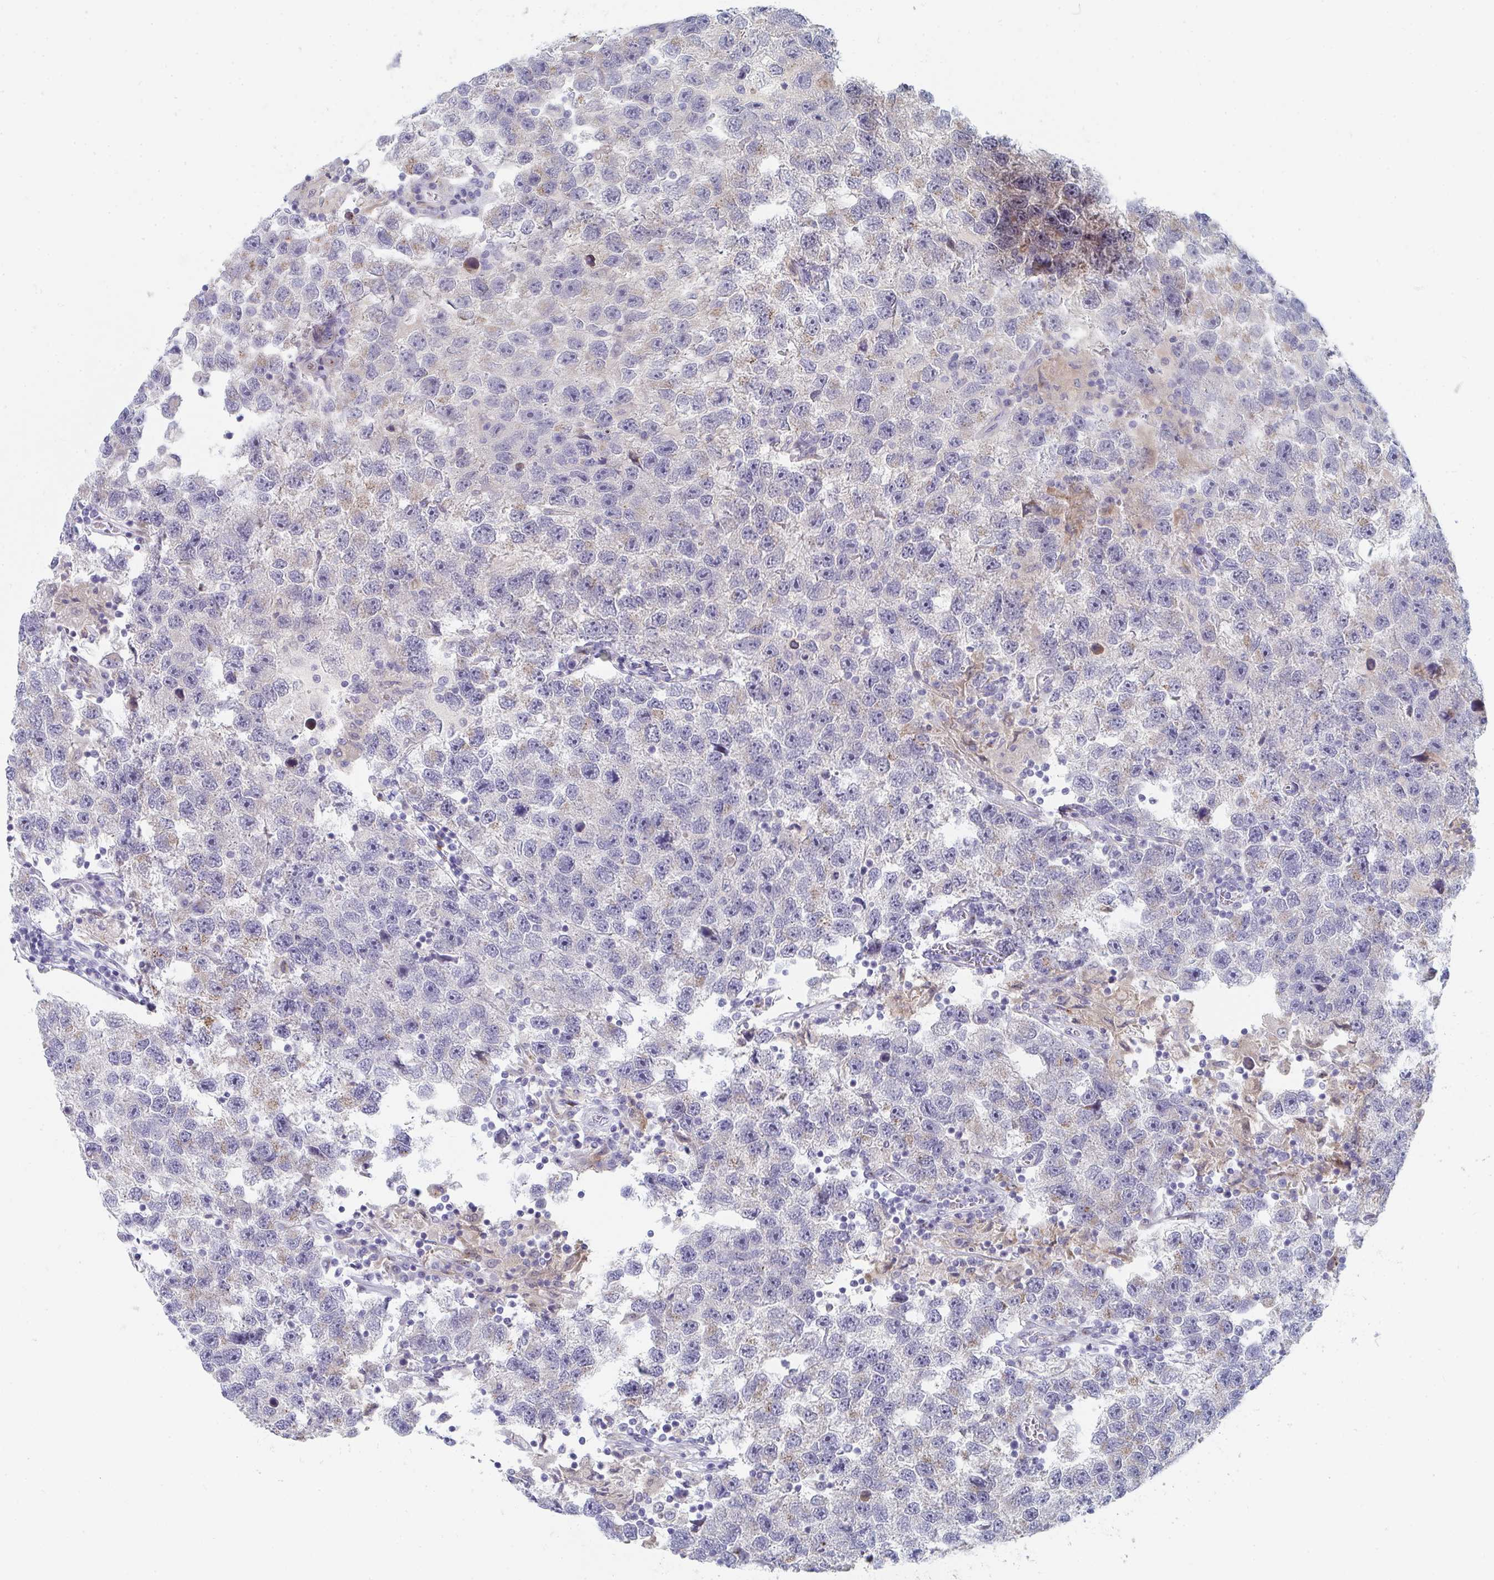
{"staining": {"intensity": "weak", "quantity": "<25%", "location": "cytoplasmic/membranous"}, "tissue": "testis cancer", "cell_type": "Tumor cells", "image_type": "cancer", "snomed": [{"axis": "morphology", "description": "Seminoma, NOS"}, {"axis": "topography", "description": "Testis"}], "caption": "Testis seminoma stained for a protein using immunohistochemistry (IHC) displays no staining tumor cells.", "gene": "PSMG1", "patient": {"sex": "male", "age": 26}}